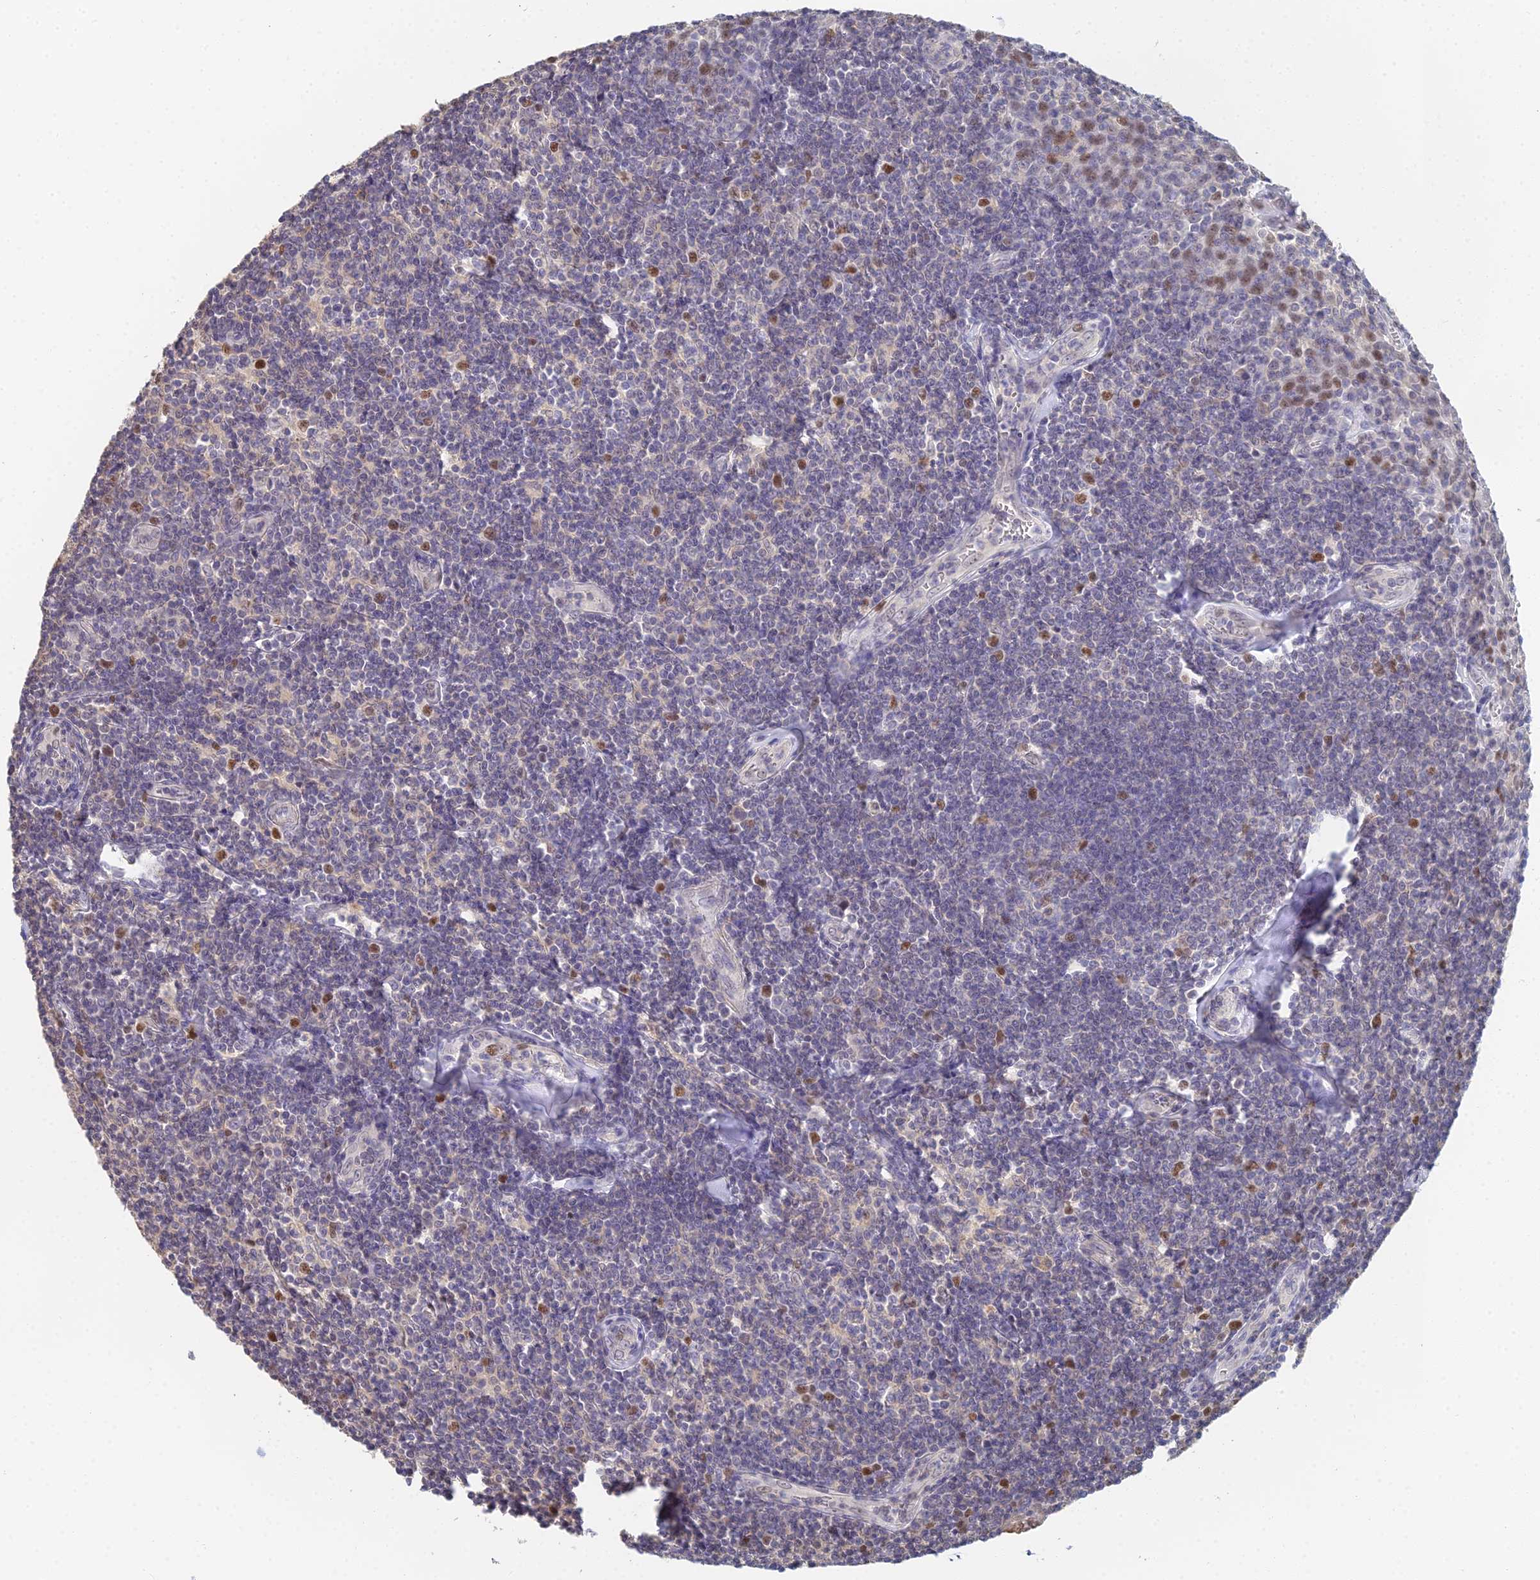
{"staining": {"intensity": "moderate", "quantity": ">75%", "location": "nuclear"}, "tissue": "tonsil", "cell_type": "Germinal center cells", "image_type": "normal", "snomed": [{"axis": "morphology", "description": "Normal tissue, NOS"}, {"axis": "topography", "description": "Tonsil"}], "caption": "DAB immunohistochemical staining of normal tonsil exhibits moderate nuclear protein expression in about >75% of germinal center cells. (DAB (3,3'-diaminobenzidine) IHC with brightfield microscopy, high magnification).", "gene": "MCM2", "patient": {"sex": "male", "age": 27}}